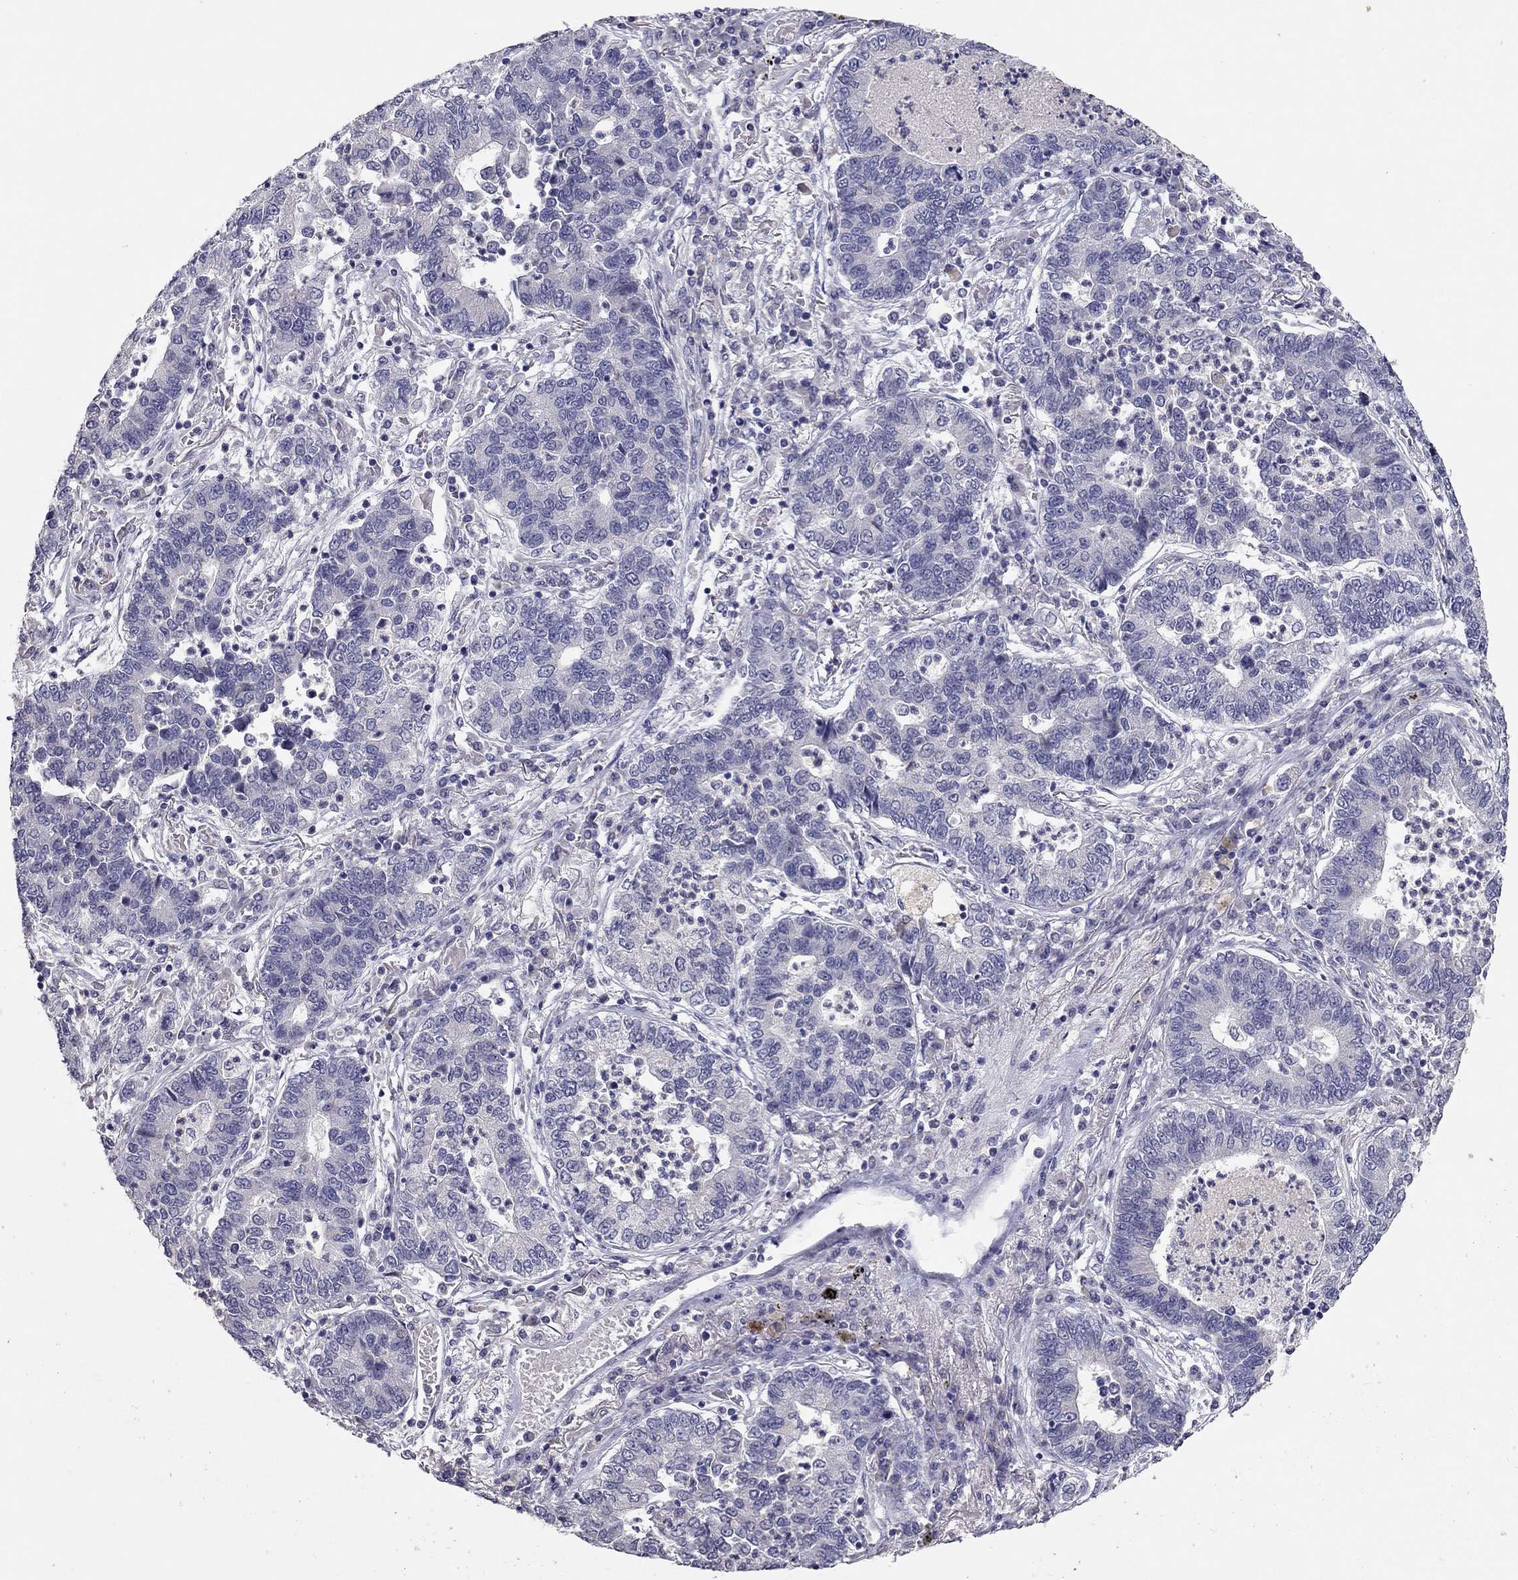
{"staining": {"intensity": "negative", "quantity": "none", "location": "none"}, "tissue": "lung cancer", "cell_type": "Tumor cells", "image_type": "cancer", "snomed": [{"axis": "morphology", "description": "Adenocarcinoma, NOS"}, {"axis": "topography", "description": "Lung"}], "caption": "Histopathology image shows no protein positivity in tumor cells of lung cancer tissue.", "gene": "SCARB1", "patient": {"sex": "female", "age": 57}}